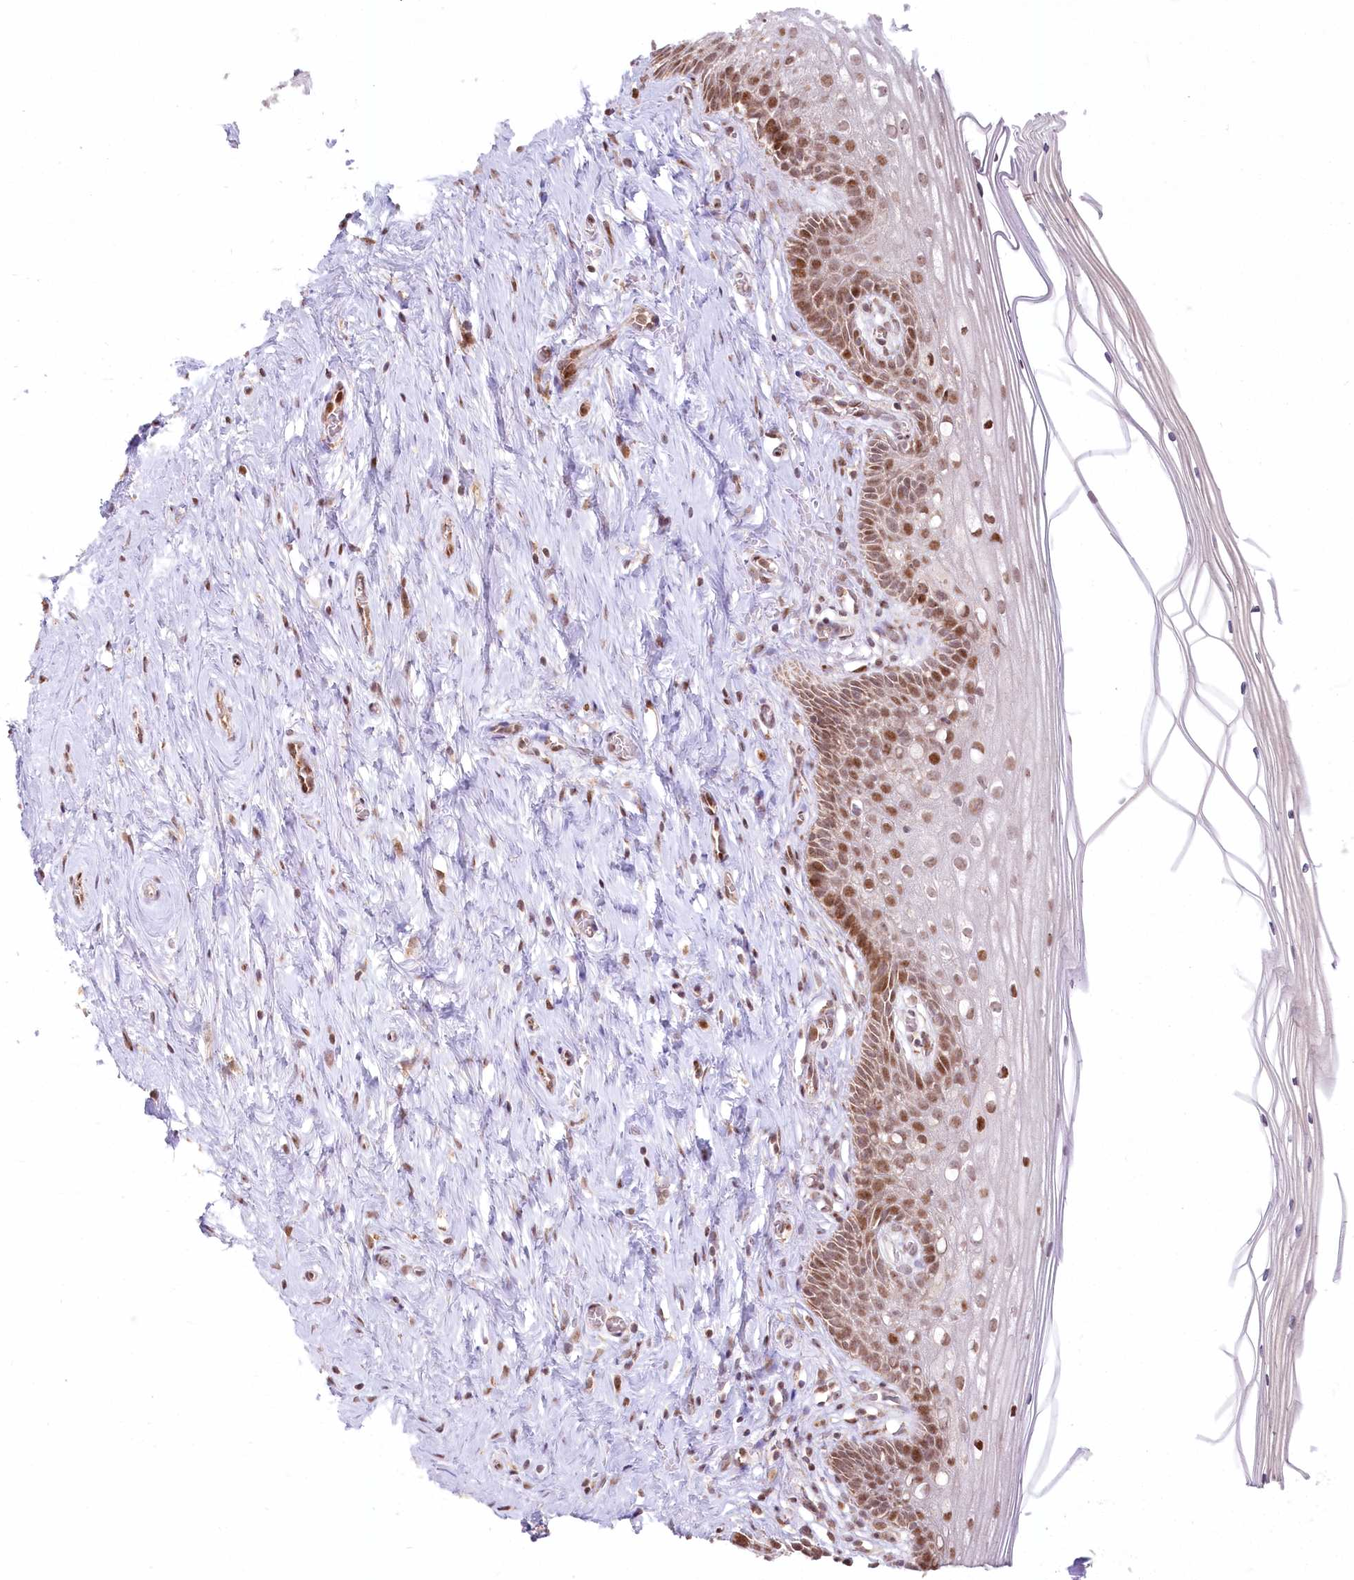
{"staining": {"intensity": "moderate", "quantity": ">75%", "location": "nuclear"}, "tissue": "cervix", "cell_type": "Glandular cells", "image_type": "normal", "snomed": [{"axis": "morphology", "description": "Normal tissue, NOS"}, {"axis": "topography", "description": "Cervix"}], "caption": "An immunohistochemistry histopathology image of benign tissue is shown. Protein staining in brown shows moderate nuclear positivity in cervix within glandular cells. (DAB IHC with brightfield microscopy, high magnification).", "gene": "PYURF", "patient": {"sex": "female", "age": 33}}